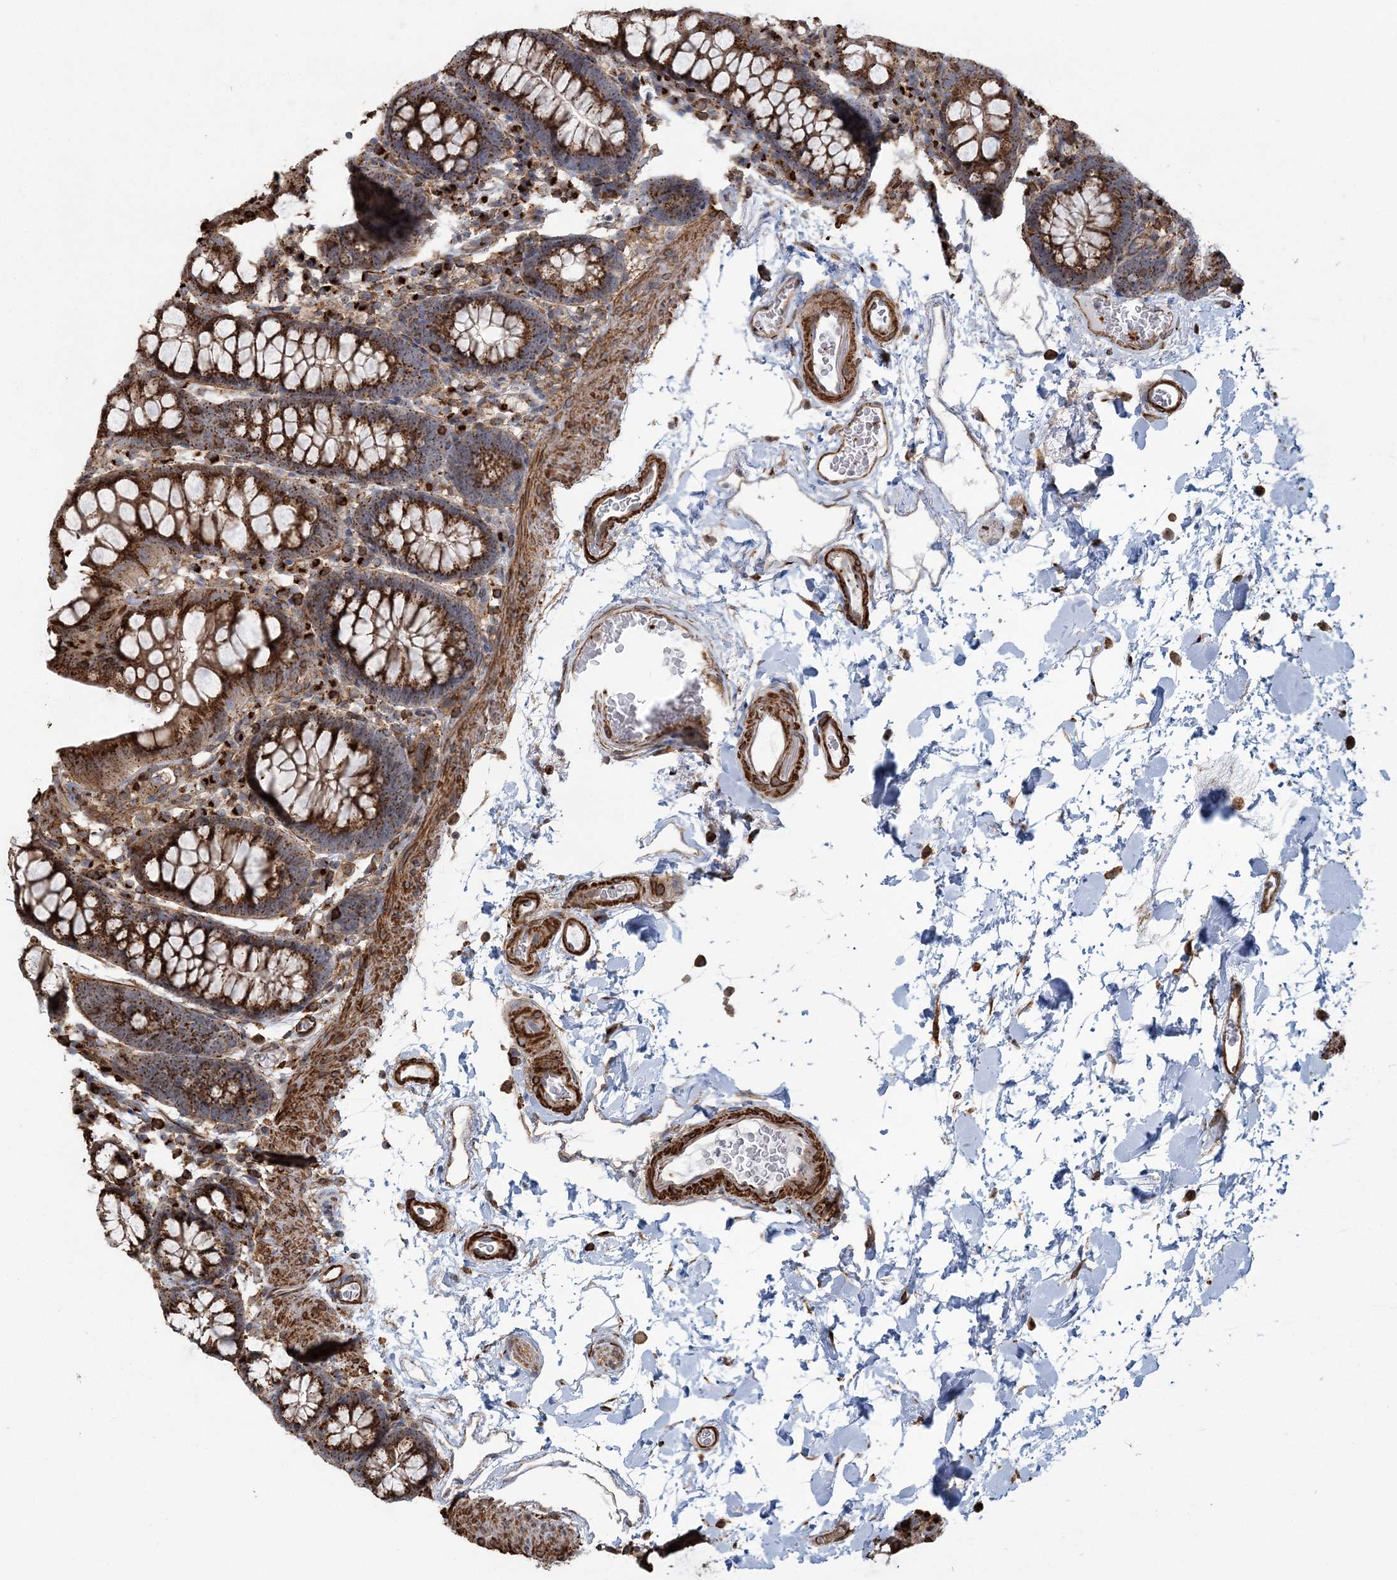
{"staining": {"intensity": "moderate", "quantity": ">75%", "location": "cytoplasmic/membranous"}, "tissue": "colon", "cell_type": "Endothelial cells", "image_type": "normal", "snomed": [{"axis": "morphology", "description": "Normal tissue, NOS"}, {"axis": "topography", "description": "Colon"}], "caption": "This histopathology image demonstrates immunohistochemistry staining of normal human colon, with medium moderate cytoplasmic/membranous positivity in about >75% of endothelial cells.", "gene": "TRAF3IP2", "patient": {"sex": "male", "age": 75}}